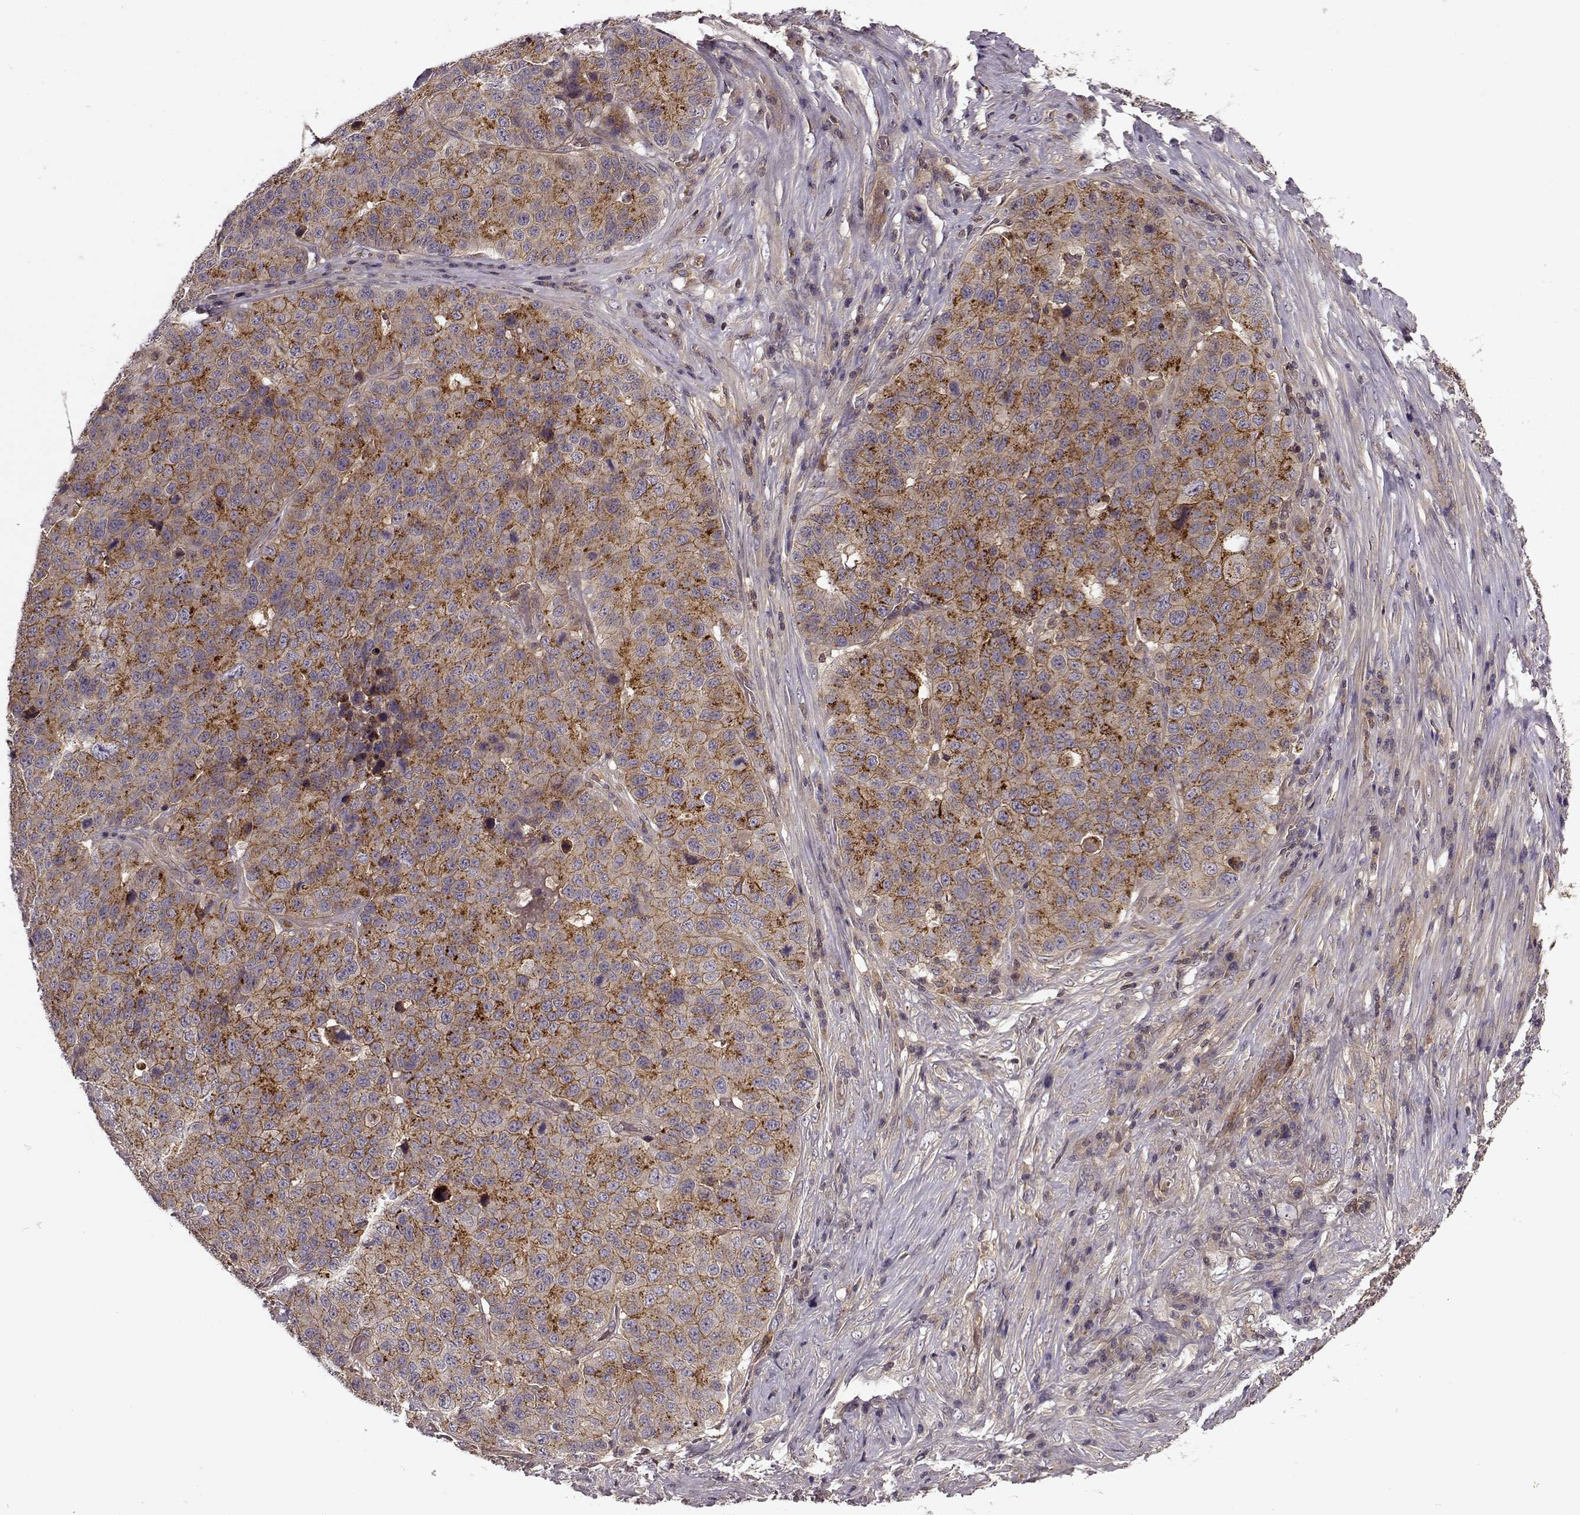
{"staining": {"intensity": "moderate", "quantity": ">75%", "location": "cytoplasmic/membranous"}, "tissue": "stomach cancer", "cell_type": "Tumor cells", "image_type": "cancer", "snomed": [{"axis": "morphology", "description": "Adenocarcinoma, NOS"}, {"axis": "topography", "description": "Stomach"}], "caption": "Immunohistochemical staining of stomach cancer exhibits medium levels of moderate cytoplasmic/membranous protein expression in about >75% of tumor cells. The protein of interest is shown in brown color, while the nuclei are stained blue.", "gene": "IFRD2", "patient": {"sex": "male", "age": 71}}